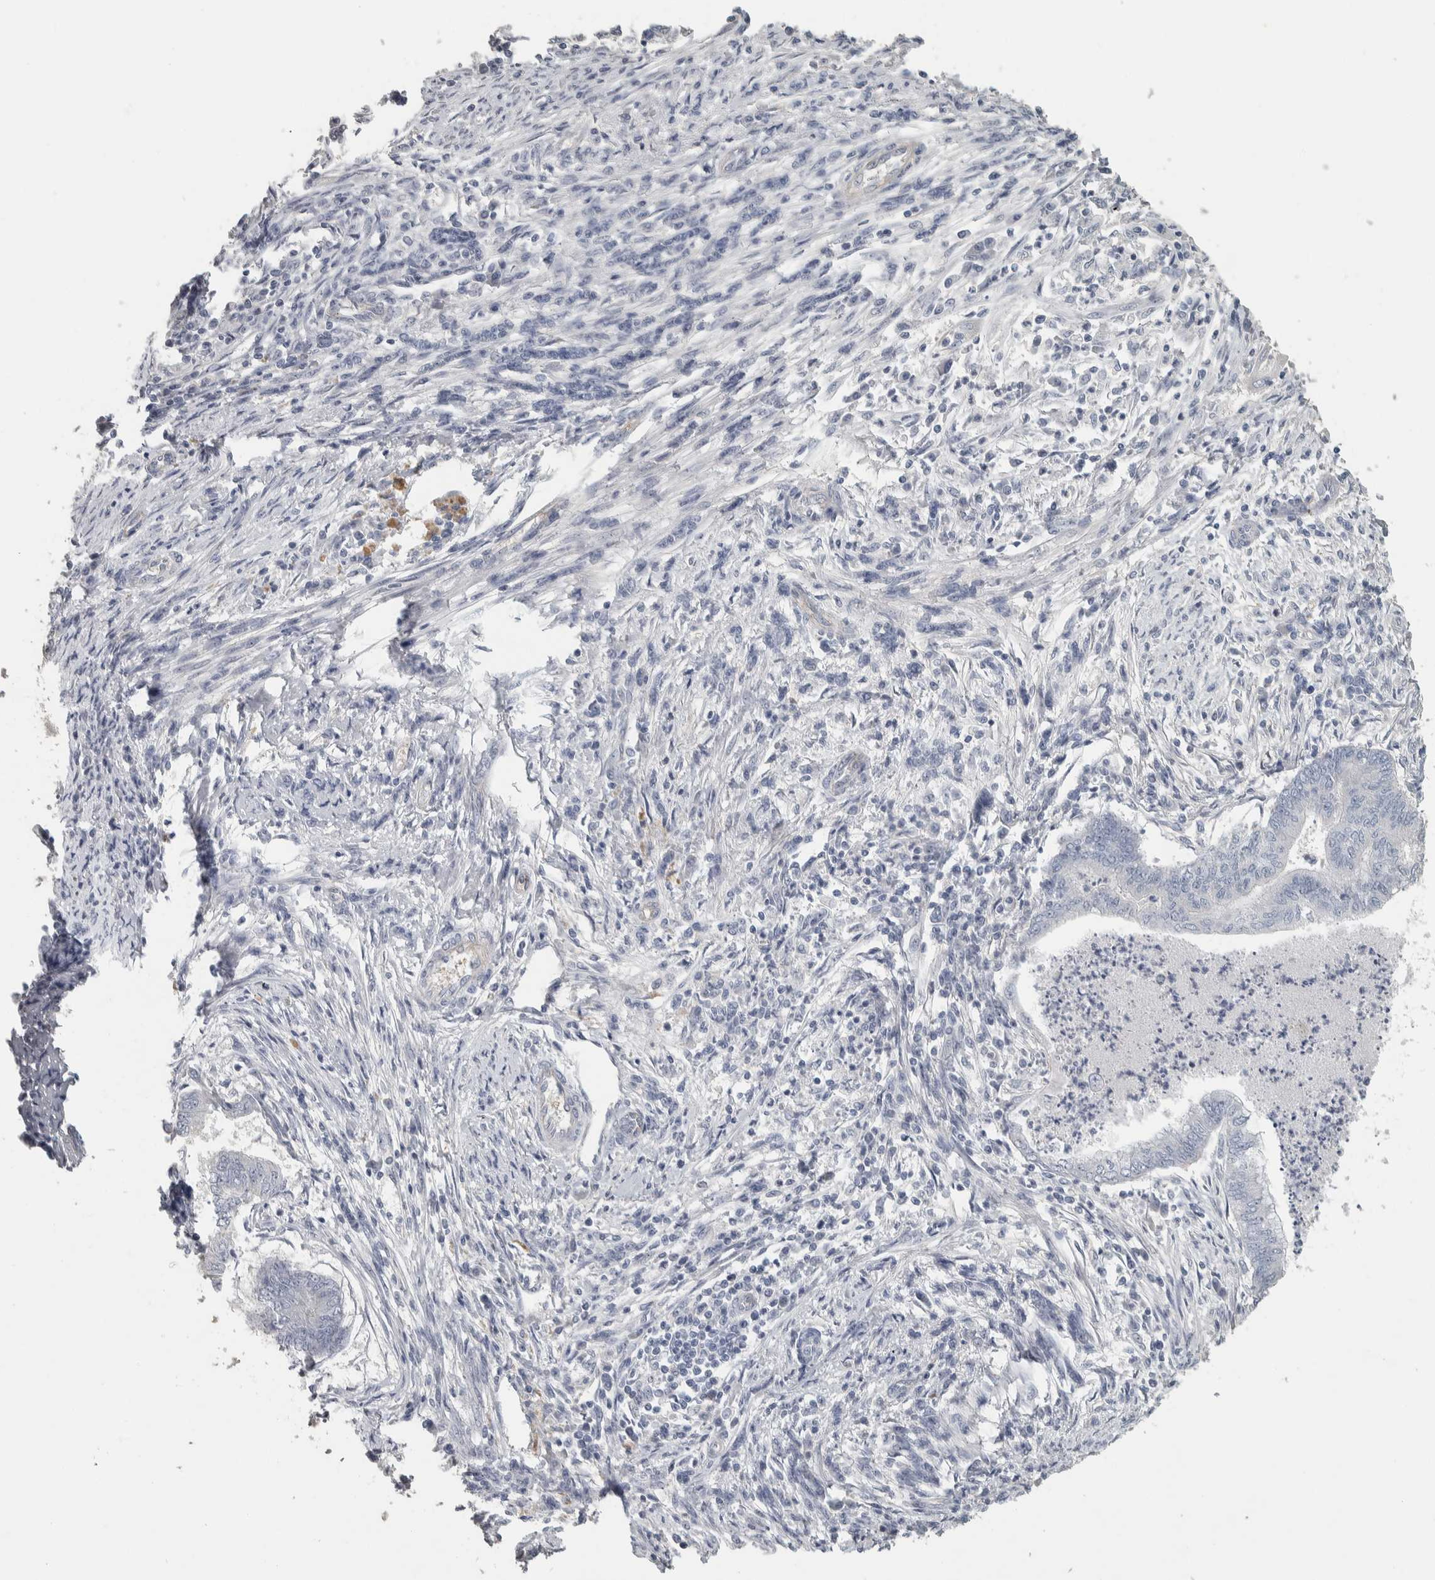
{"staining": {"intensity": "negative", "quantity": "none", "location": "none"}, "tissue": "endometrial cancer", "cell_type": "Tumor cells", "image_type": "cancer", "snomed": [{"axis": "morphology", "description": "Polyp, NOS"}, {"axis": "morphology", "description": "Adenocarcinoma, NOS"}, {"axis": "morphology", "description": "Adenoma, NOS"}, {"axis": "topography", "description": "Endometrium"}], "caption": "Immunohistochemistry (IHC) histopathology image of endometrial cancer stained for a protein (brown), which displays no staining in tumor cells.", "gene": "DCAF10", "patient": {"sex": "female", "age": 79}}